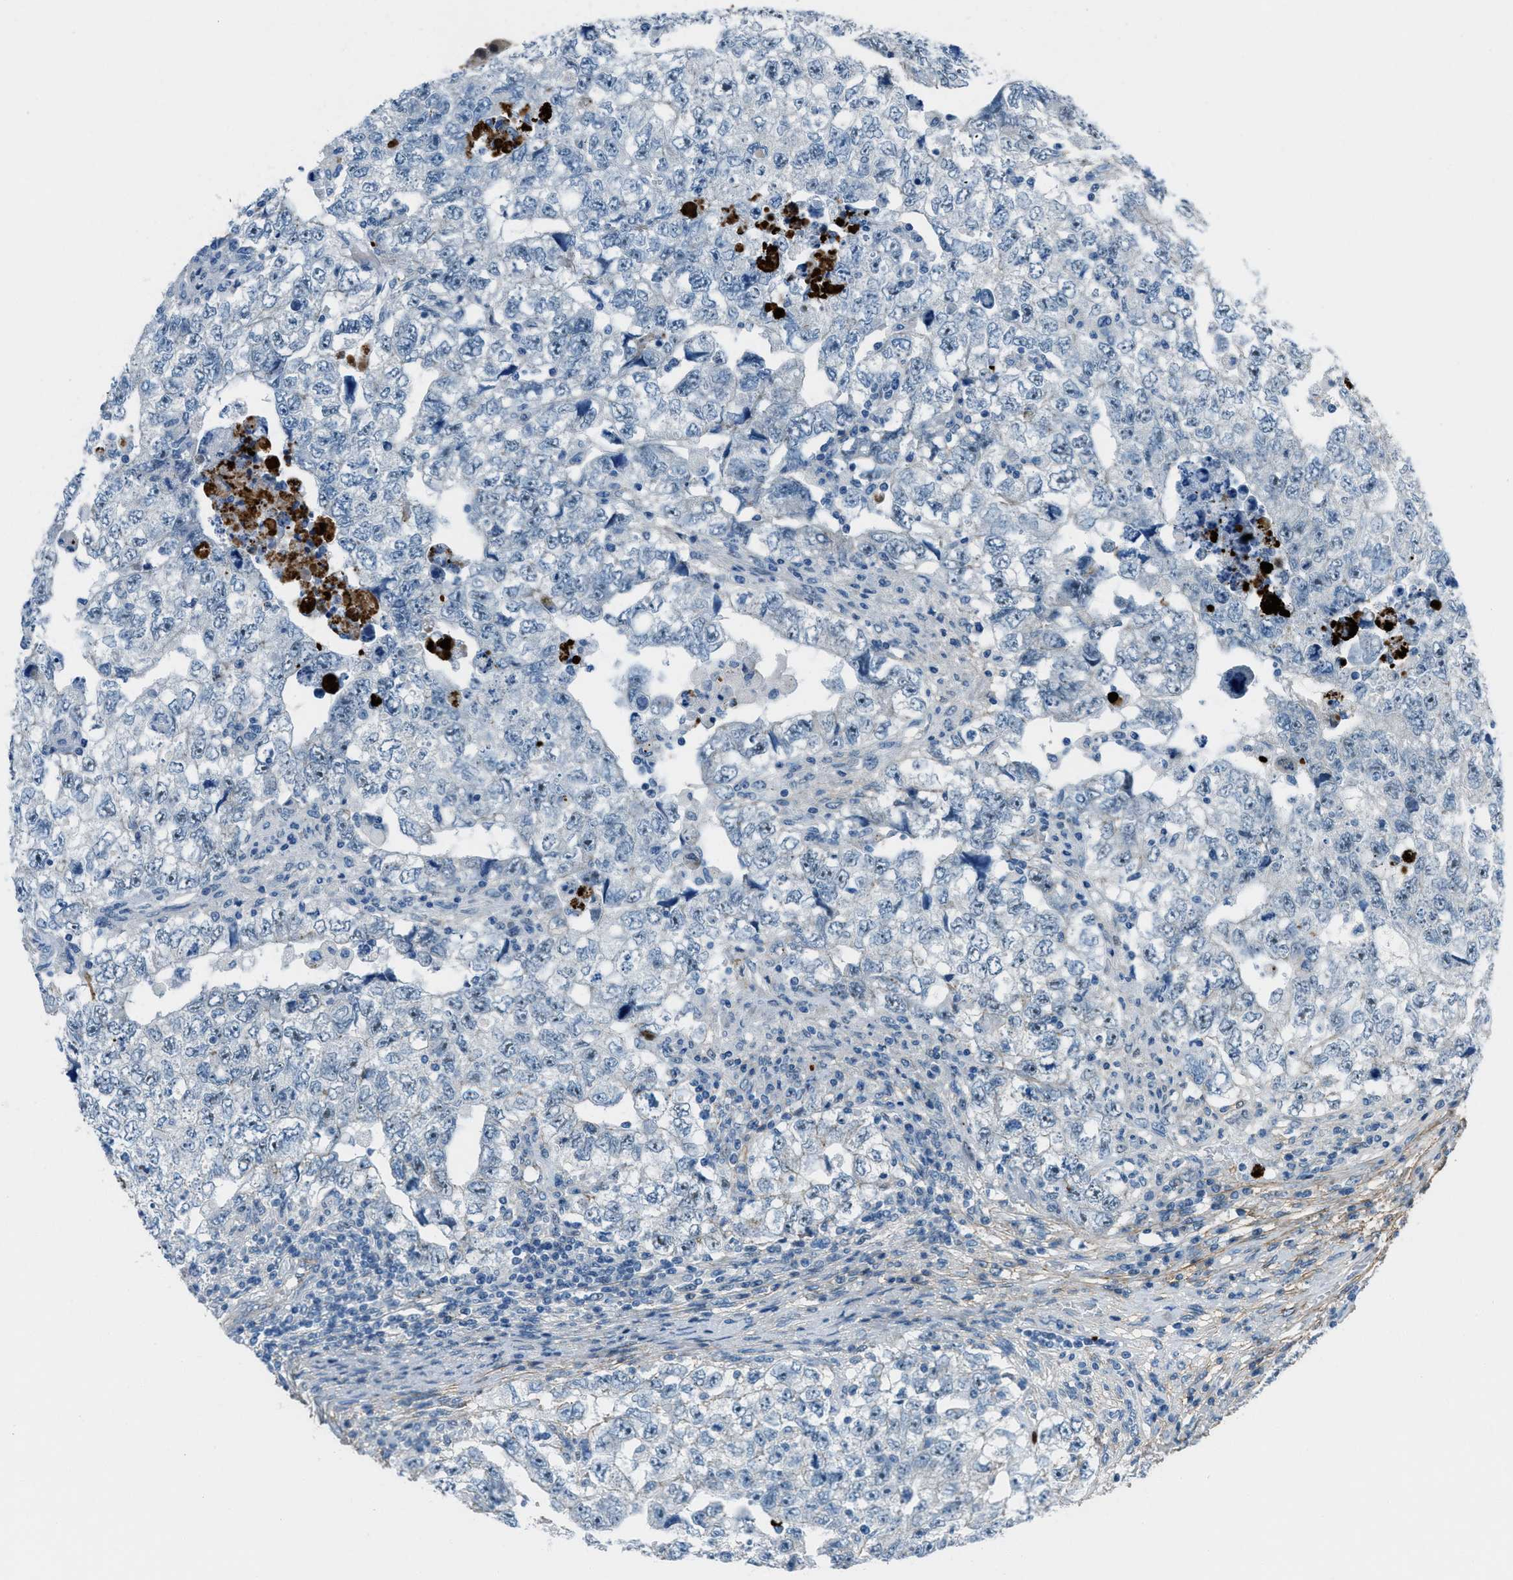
{"staining": {"intensity": "negative", "quantity": "none", "location": "none"}, "tissue": "testis cancer", "cell_type": "Tumor cells", "image_type": "cancer", "snomed": [{"axis": "morphology", "description": "Carcinoma, Embryonal, NOS"}, {"axis": "topography", "description": "Testis"}], "caption": "Immunohistochemistry micrograph of human testis cancer (embryonal carcinoma) stained for a protein (brown), which shows no positivity in tumor cells. (DAB immunohistochemistry with hematoxylin counter stain).", "gene": "FBN1", "patient": {"sex": "male", "age": 36}}